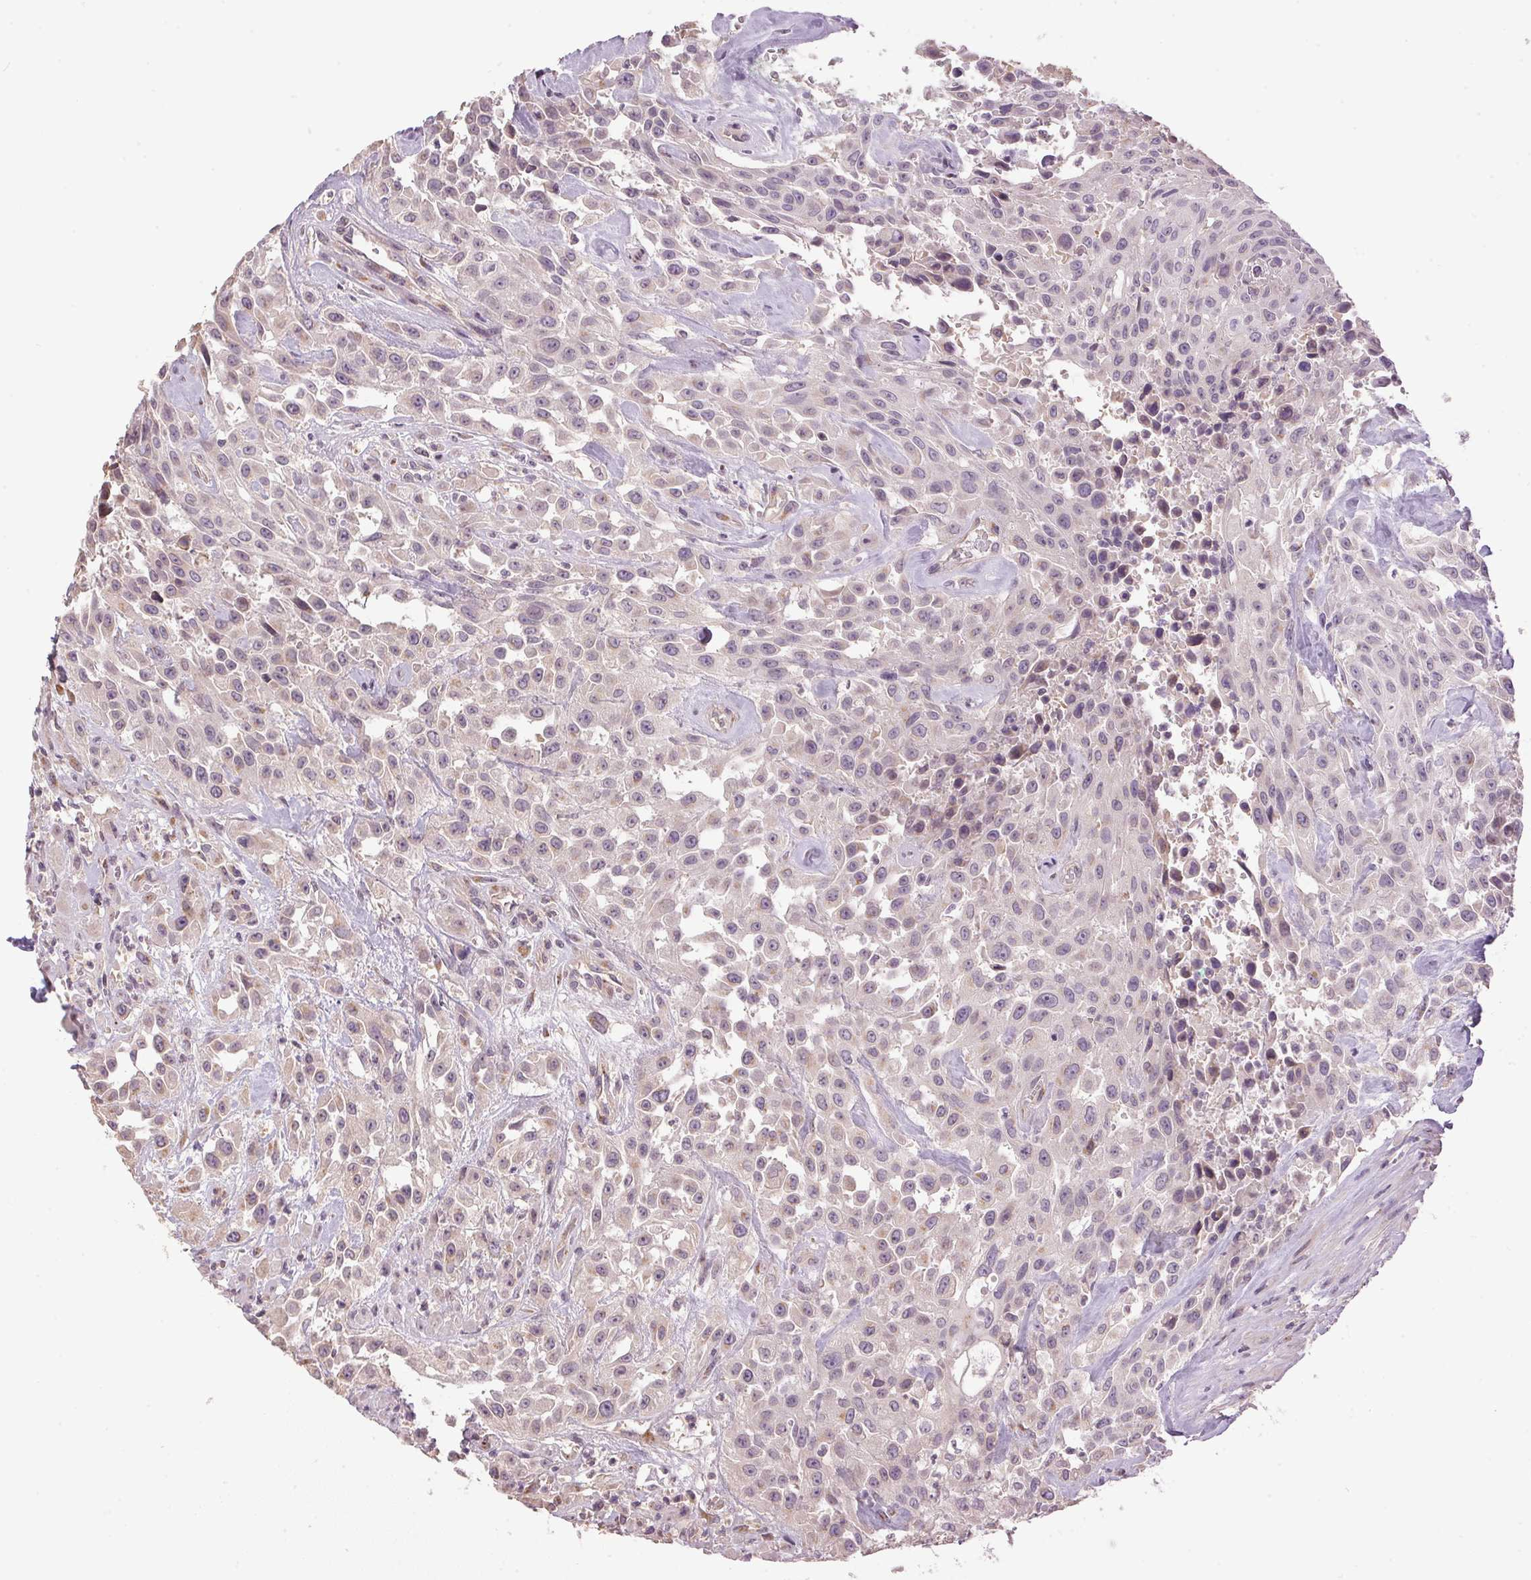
{"staining": {"intensity": "negative", "quantity": "none", "location": "none"}, "tissue": "urothelial cancer", "cell_type": "Tumor cells", "image_type": "cancer", "snomed": [{"axis": "morphology", "description": "Urothelial carcinoma, High grade"}, {"axis": "topography", "description": "Urinary bladder"}], "caption": "Protein analysis of high-grade urothelial carcinoma shows no significant staining in tumor cells. The staining was performed using DAB to visualize the protein expression in brown, while the nuclei were stained in blue with hematoxylin (Magnification: 20x).", "gene": "GOLPH3", "patient": {"sex": "male", "age": 79}}